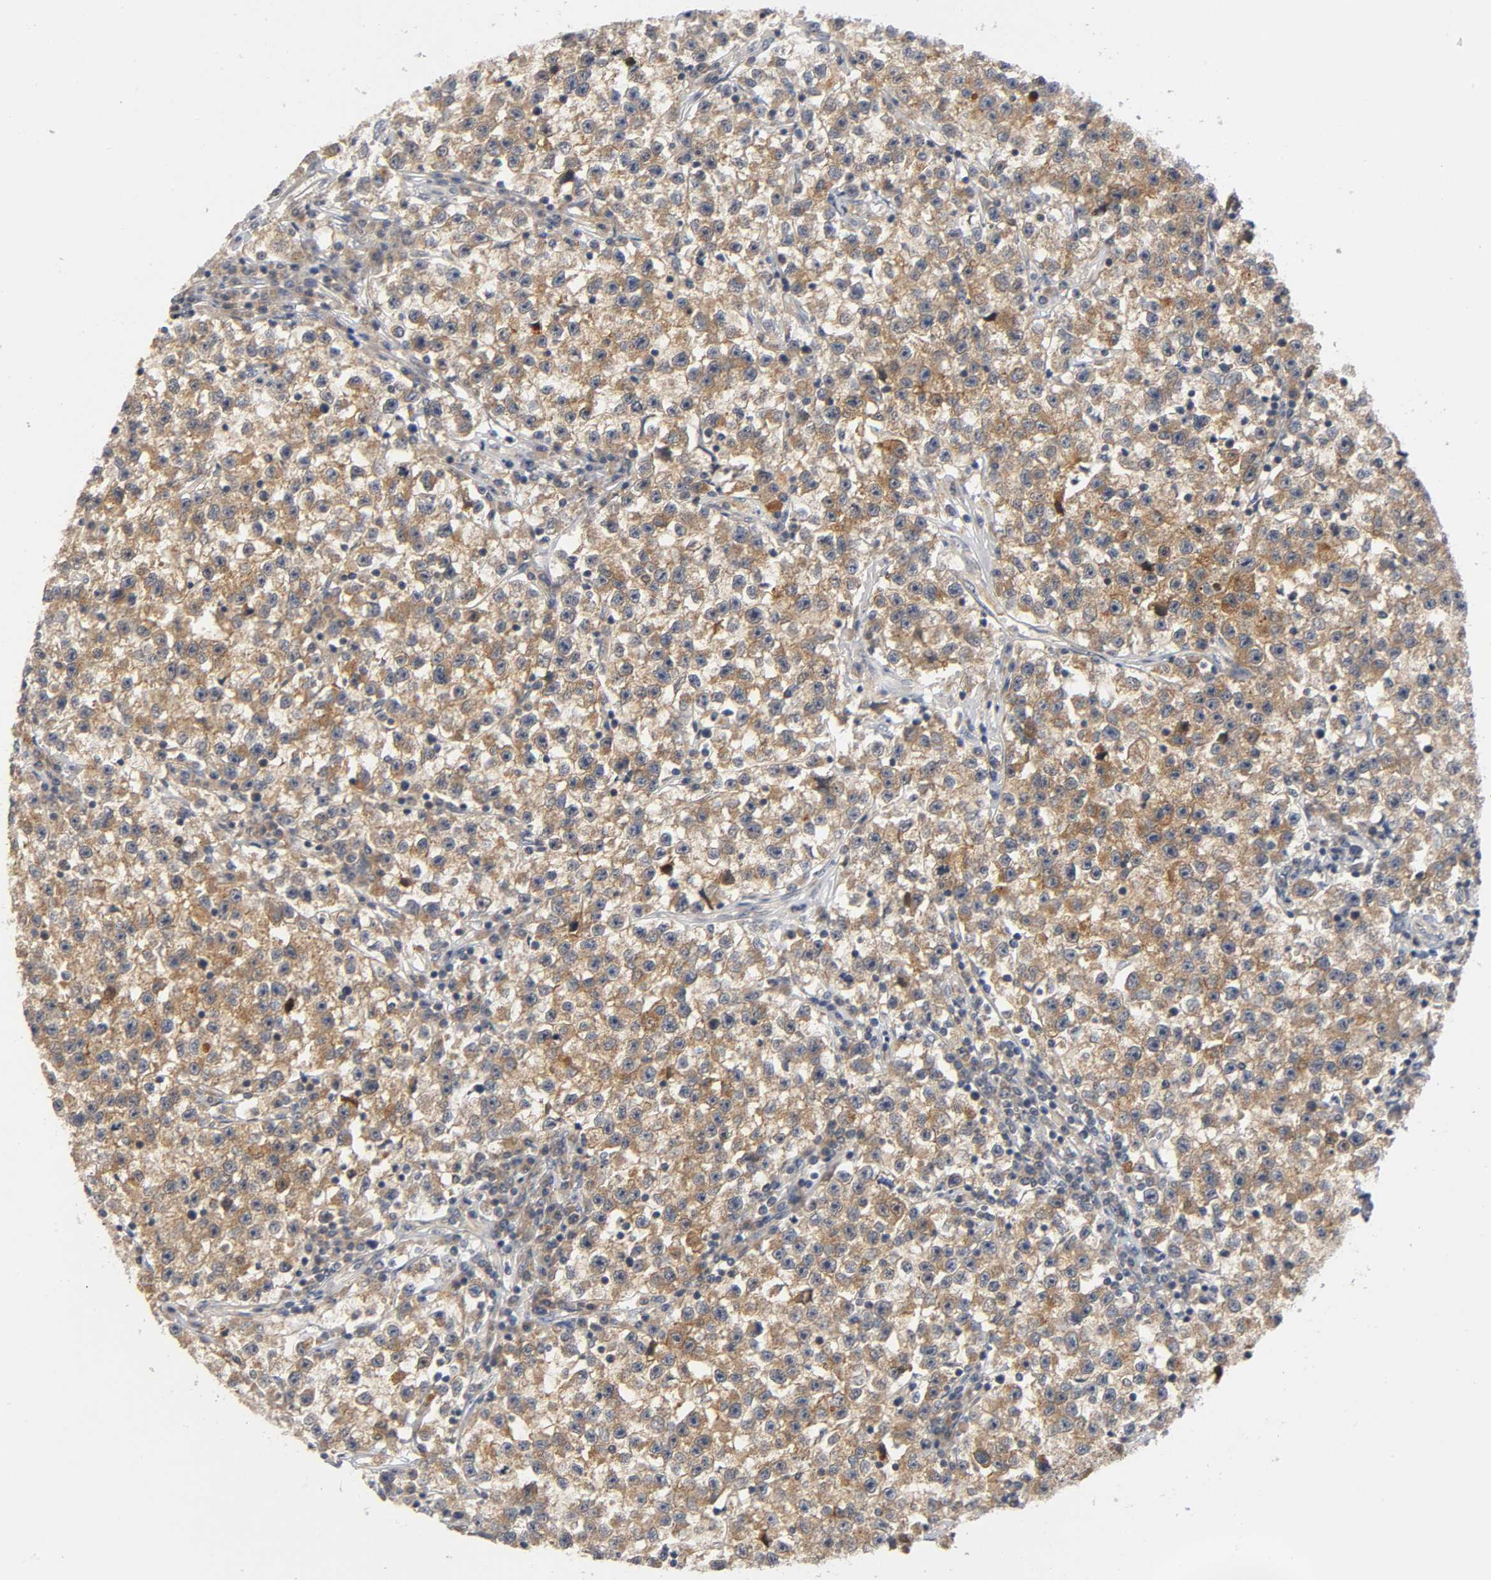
{"staining": {"intensity": "moderate", "quantity": ">75%", "location": "cytoplasmic/membranous"}, "tissue": "testis cancer", "cell_type": "Tumor cells", "image_type": "cancer", "snomed": [{"axis": "morphology", "description": "Seminoma, NOS"}, {"axis": "topography", "description": "Testis"}], "caption": "Protein positivity by immunohistochemistry (IHC) reveals moderate cytoplasmic/membranous positivity in about >75% of tumor cells in testis cancer (seminoma). (IHC, brightfield microscopy, high magnification).", "gene": "MAPK8", "patient": {"sex": "male", "age": 22}}